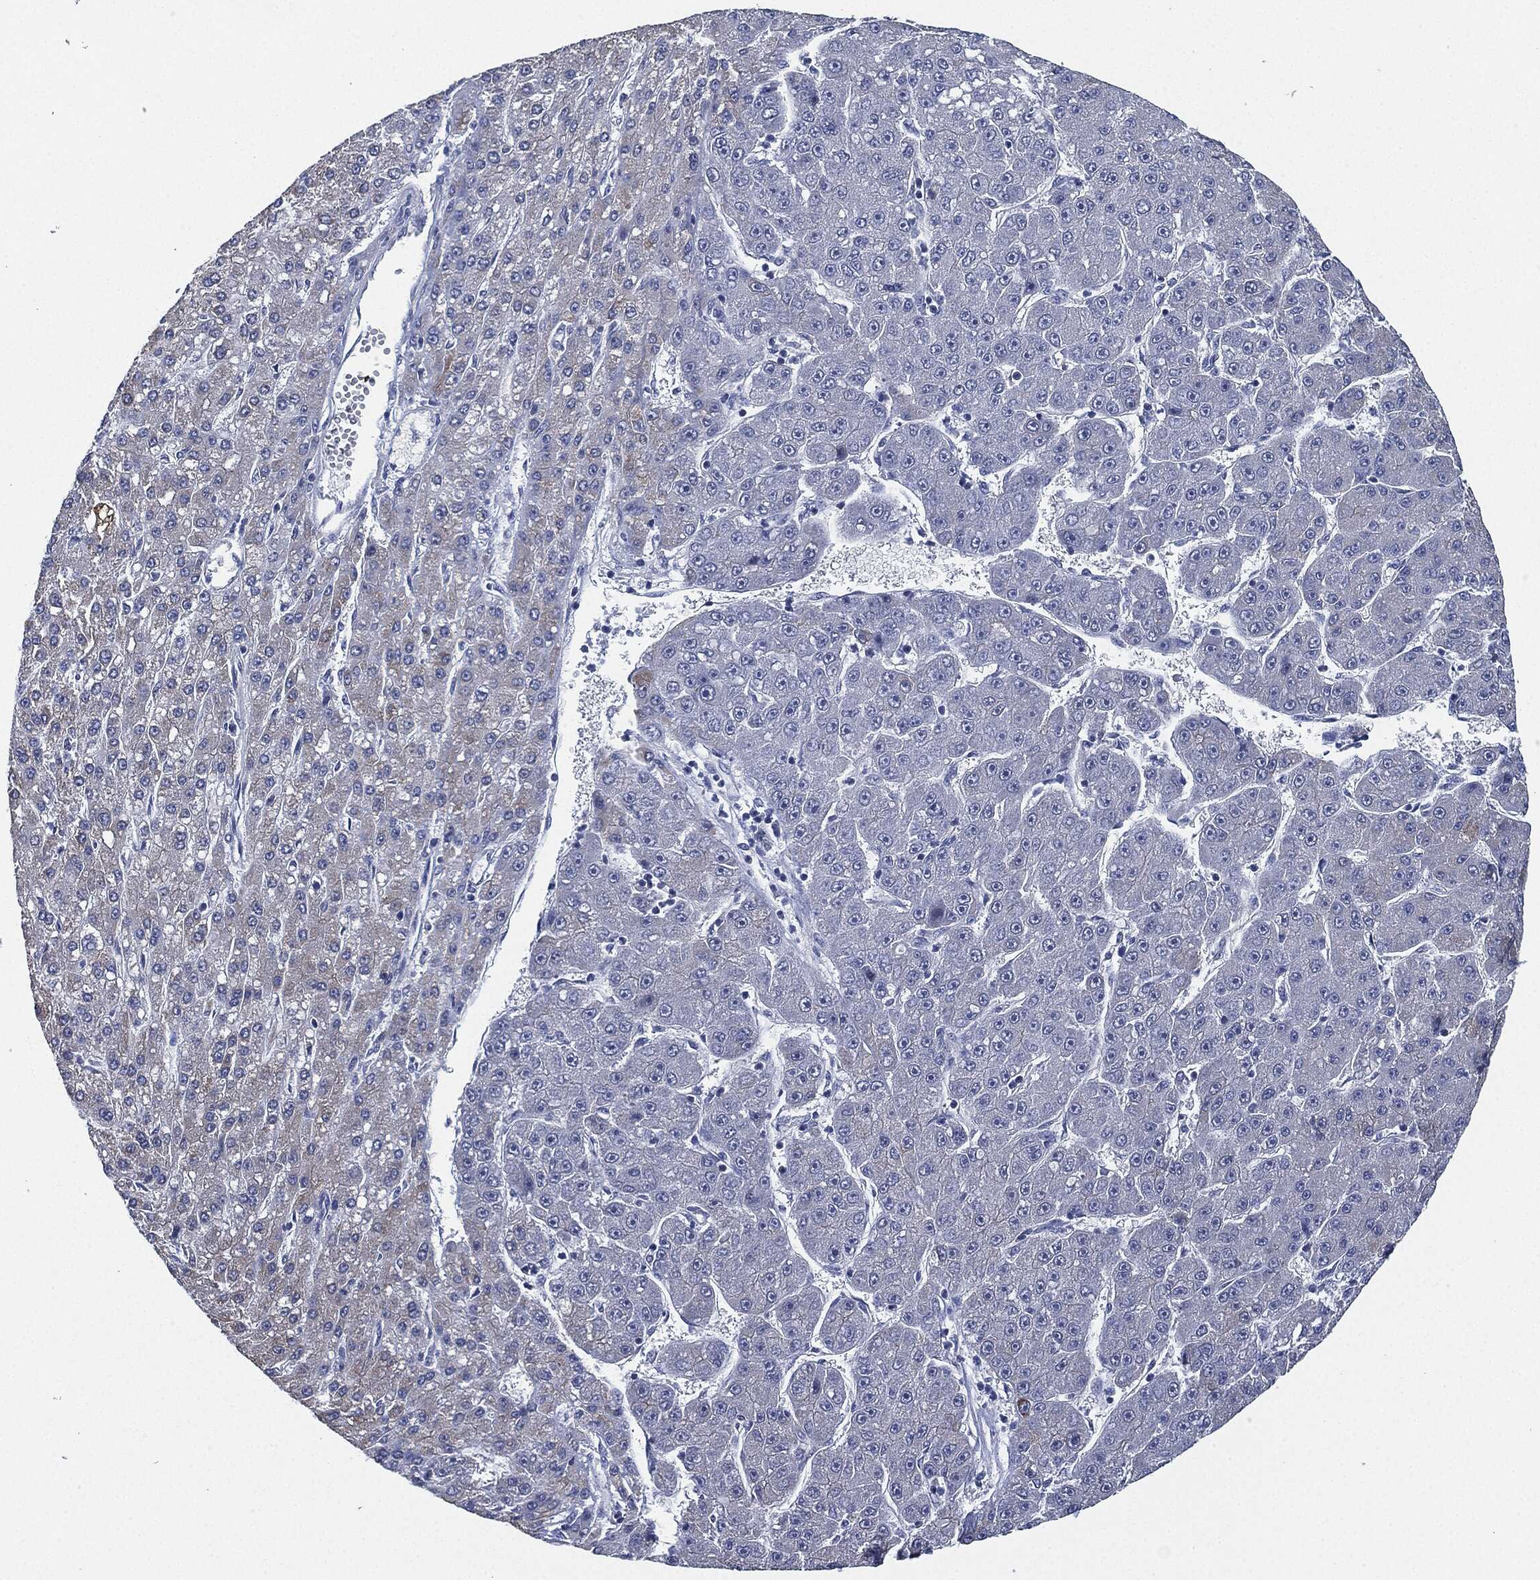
{"staining": {"intensity": "negative", "quantity": "none", "location": "none"}, "tissue": "liver cancer", "cell_type": "Tumor cells", "image_type": "cancer", "snomed": [{"axis": "morphology", "description": "Carcinoma, Hepatocellular, NOS"}, {"axis": "topography", "description": "Liver"}], "caption": "The photomicrograph exhibits no significant expression in tumor cells of liver cancer (hepatocellular carcinoma).", "gene": "SHROOM2", "patient": {"sex": "male", "age": 67}}